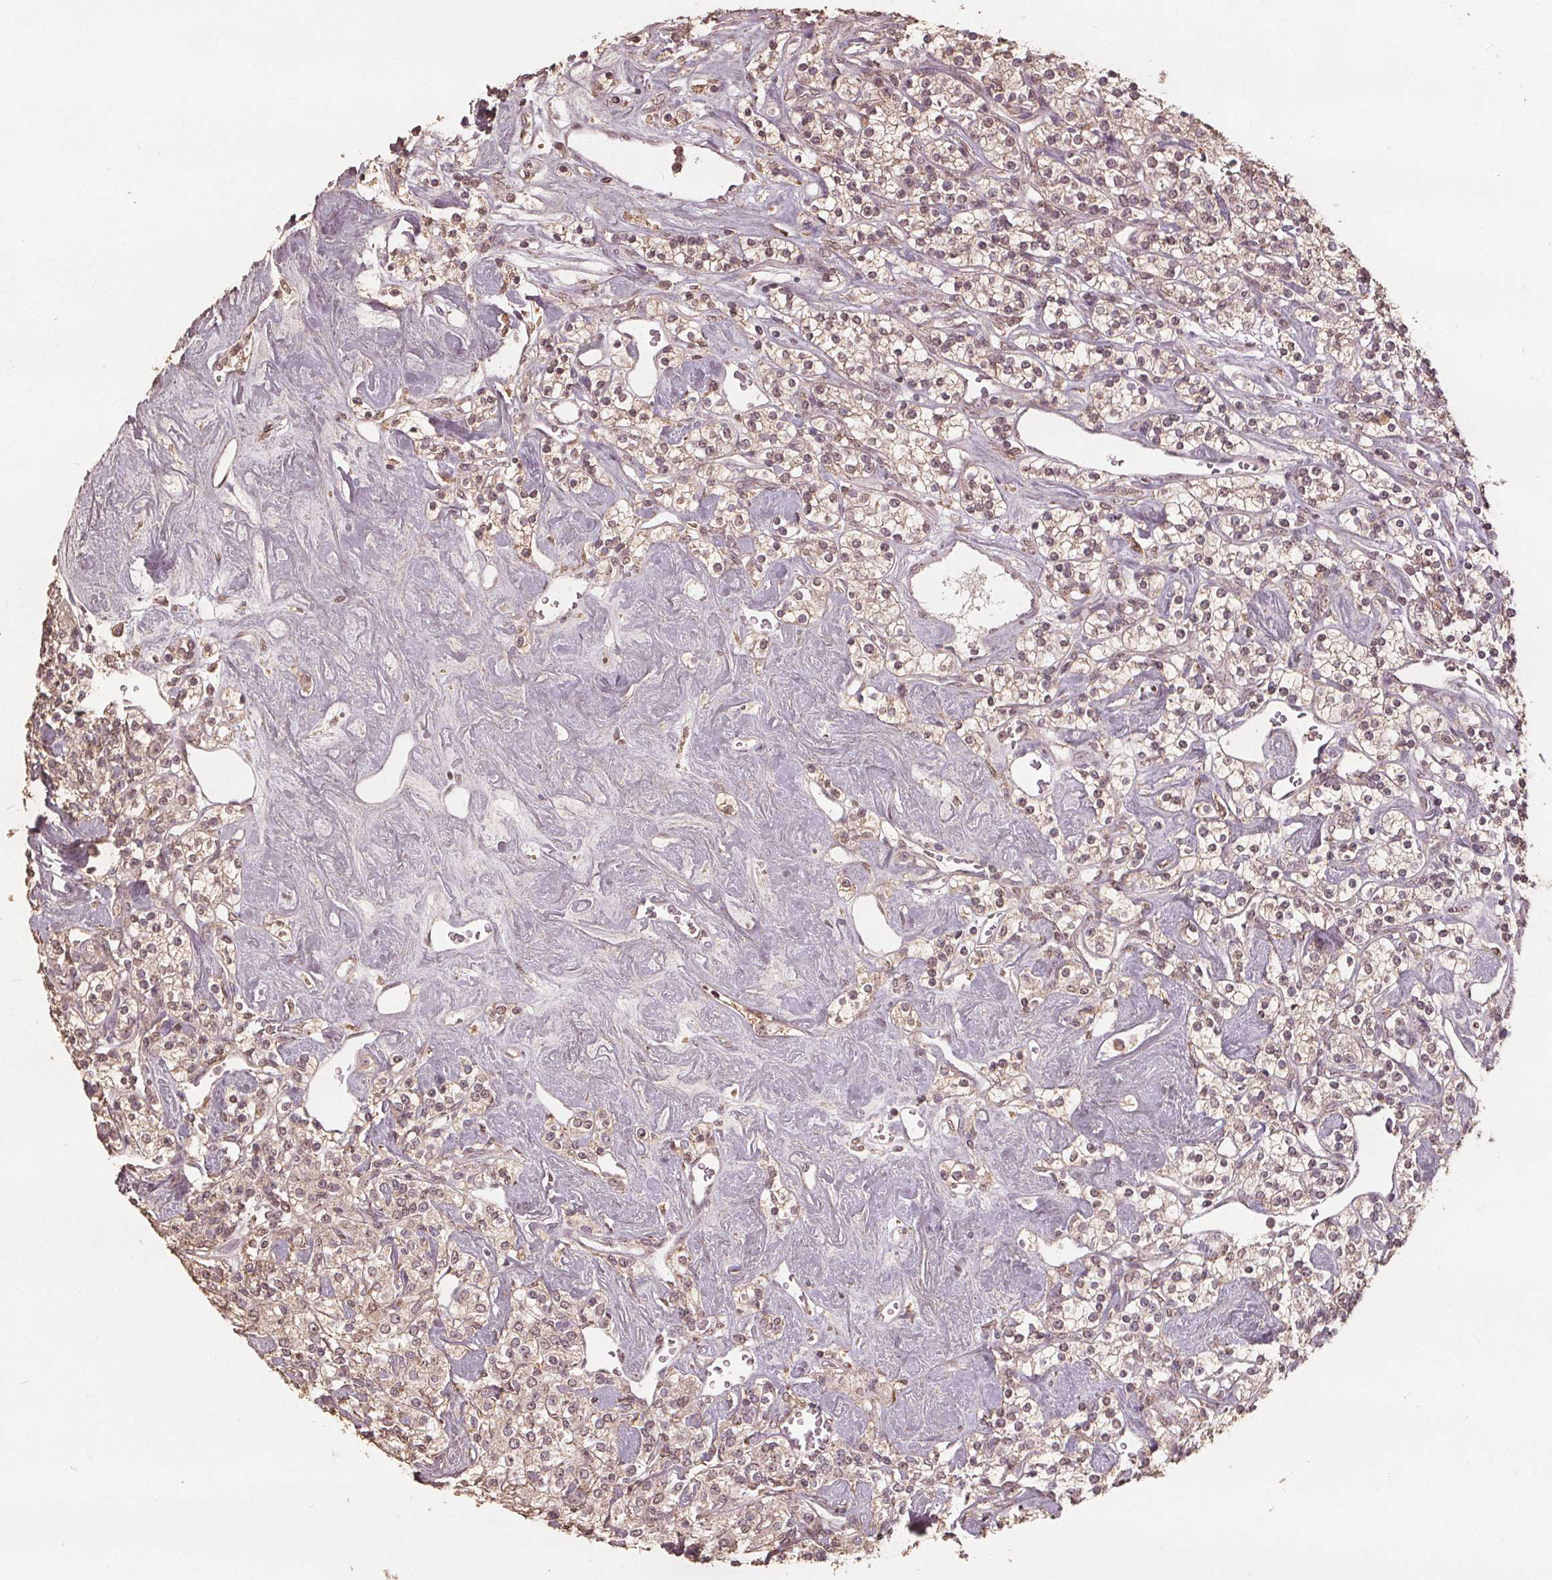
{"staining": {"intensity": "weak", "quantity": "25%-75%", "location": "nuclear"}, "tissue": "renal cancer", "cell_type": "Tumor cells", "image_type": "cancer", "snomed": [{"axis": "morphology", "description": "Adenocarcinoma, NOS"}, {"axis": "topography", "description": "Kidney"}], "caption": "Protein staining of renal adenocarcinoma tissue demonstrates weak nuclear positivity in about 25%-75% of tumor cells.", "gene": "DSG3", "patient": {"sex": "male", "age": 77}}